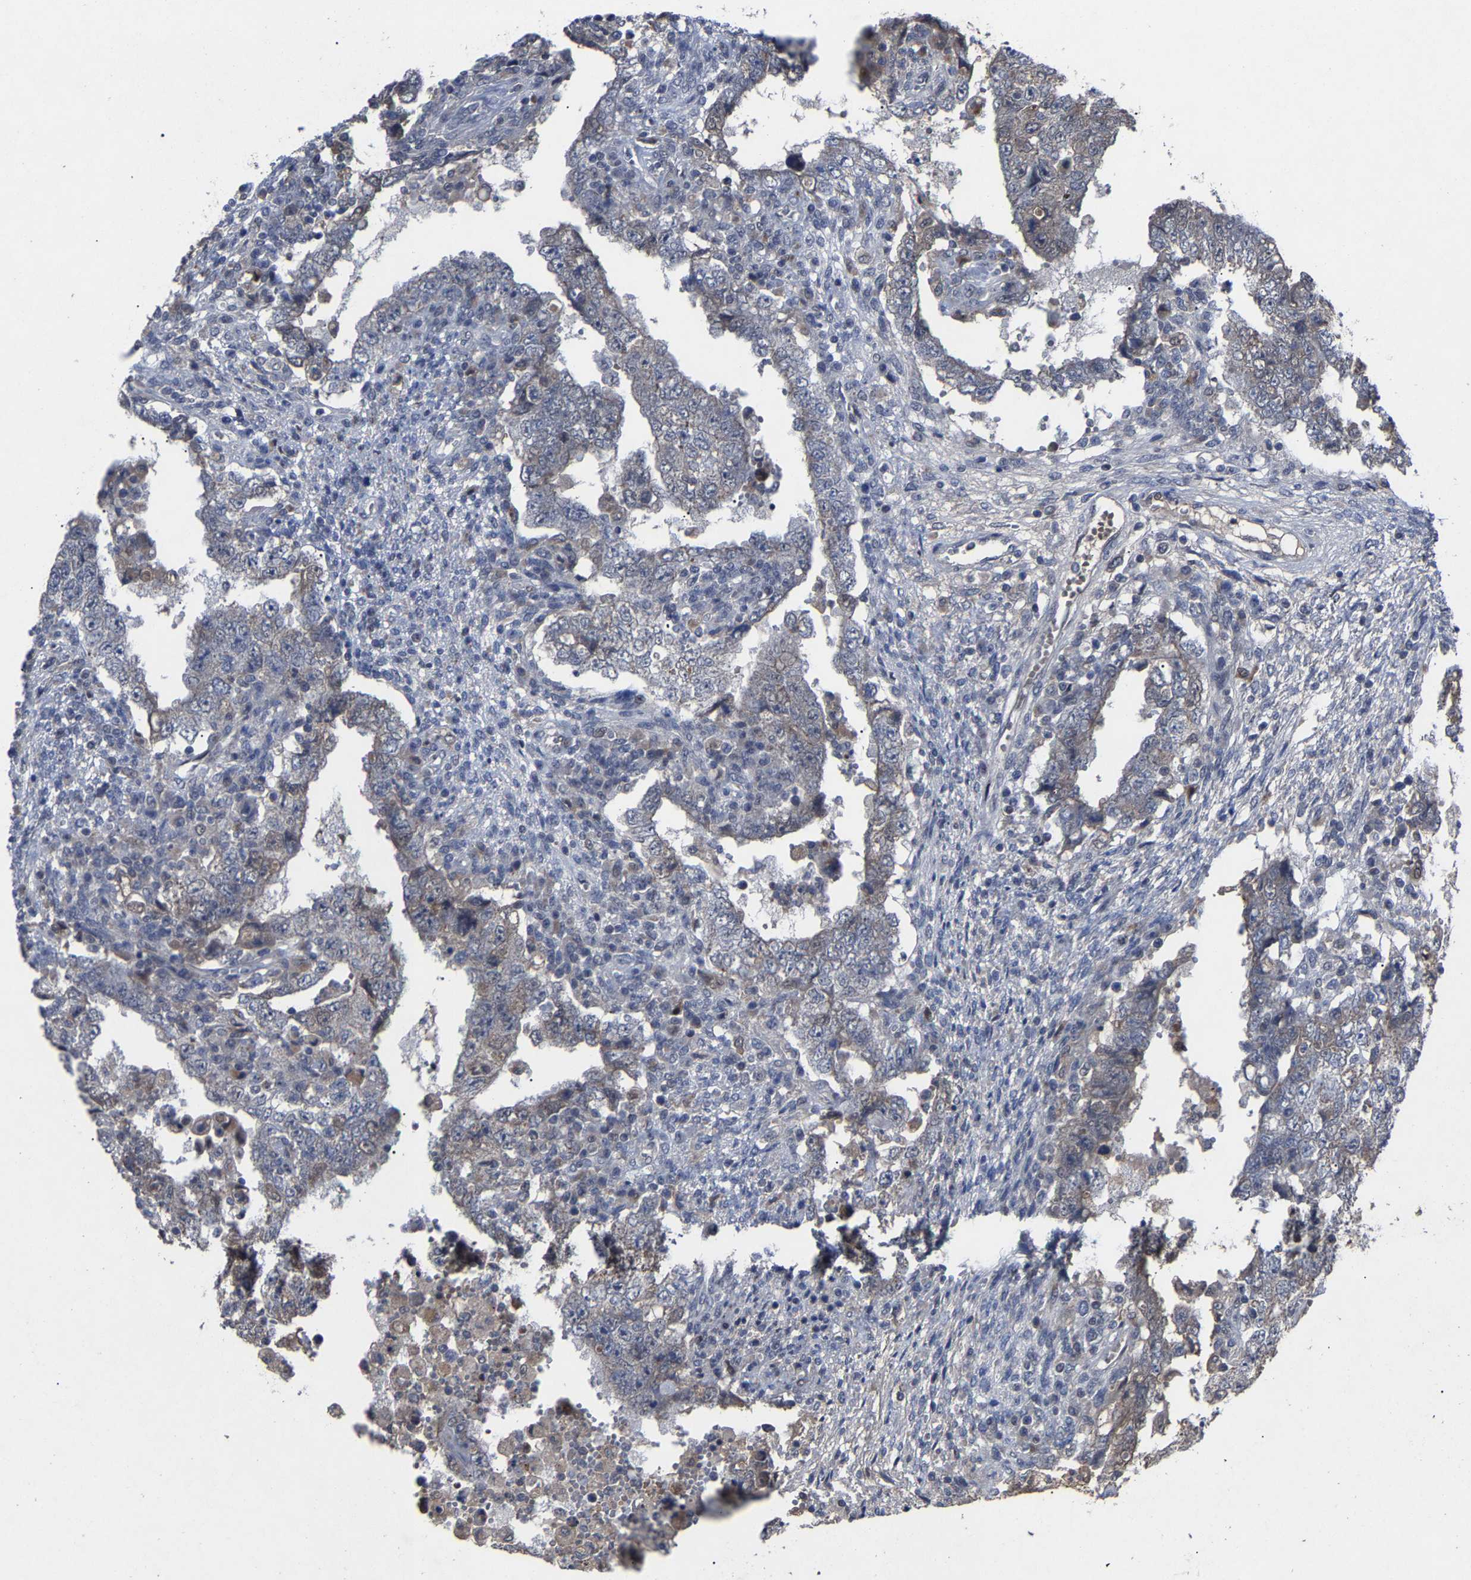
{"staining": {"intensity": "weak", "quantity": "<25%", "location": "cytoplasmic/membranous"}, "tissue": "testis cancer", "cell_type": "Tumor cells", "image_type": "cancer", "snomed": [{"axis": "morphology", "description": "Carcinoma, Embryonal, NOS"}, {"axis": "topography", "description": "Testis"}], "caption": "IHC photomicrograph of neoplastic tissue: embryonal carcinoma (testis) stained with DAB shows no significant protein expression in tumor cells.", "gene": "LSM8", "patient": {"sex": "male", "age": 26}}